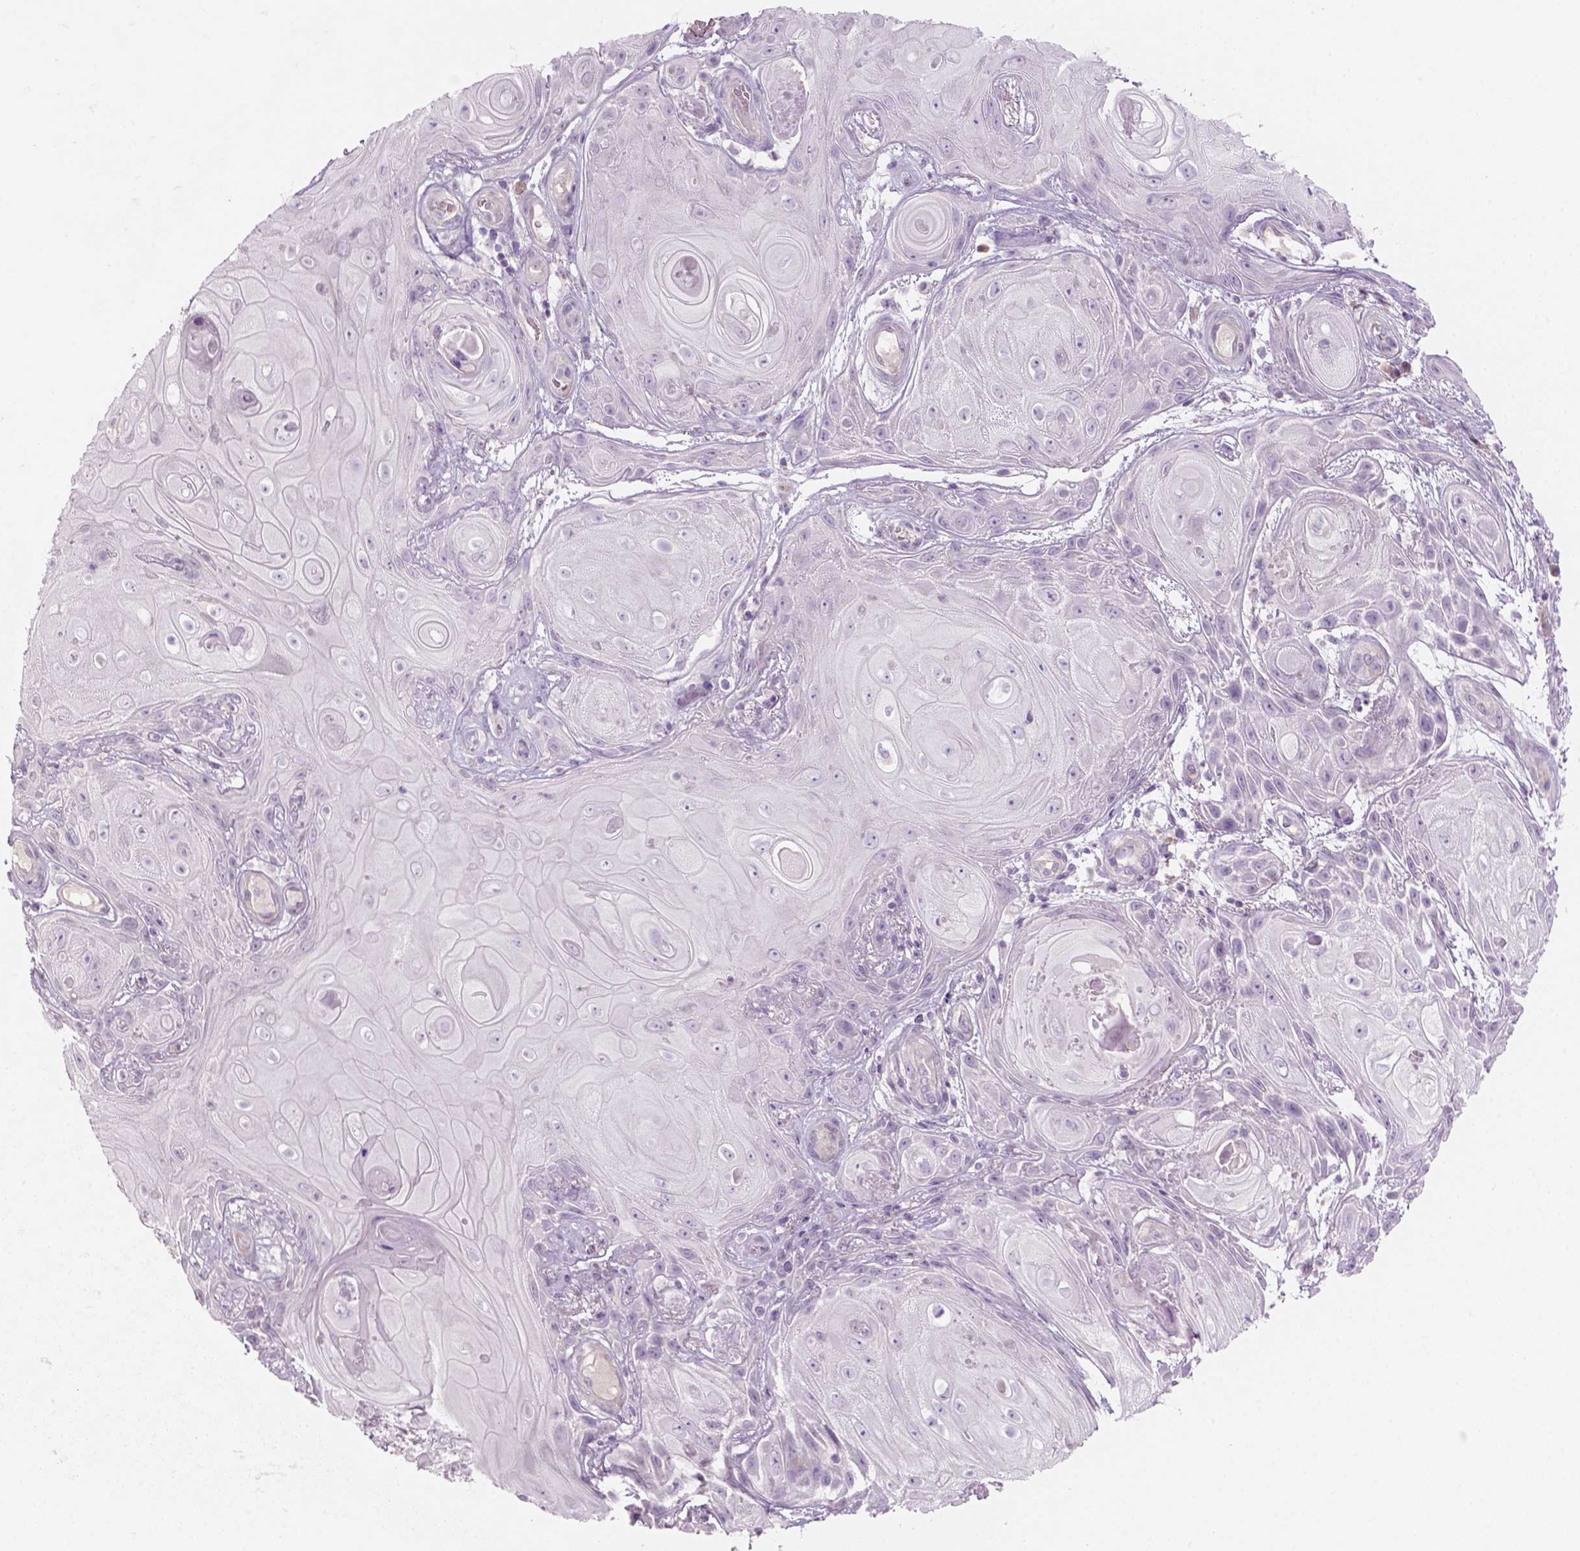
{"staining": {"intensity": "negative", "quantity": "none", "location": "none"}, "tissue": "skin cancer", "cell_type": "Tumor cells", "image_type": "cancer", "snomed": [{"axis": "morphology", "description": "Squamous cell carcinoma, NOS"}, {"axis": "topography", "description": "Skin"}], "caption": "Squamous cell carcinoma (skin) stained for a protein using IHC shows no staining tumor cells.", "gene": "KRT25", "patient": {"sex": "male", "age": 62}}